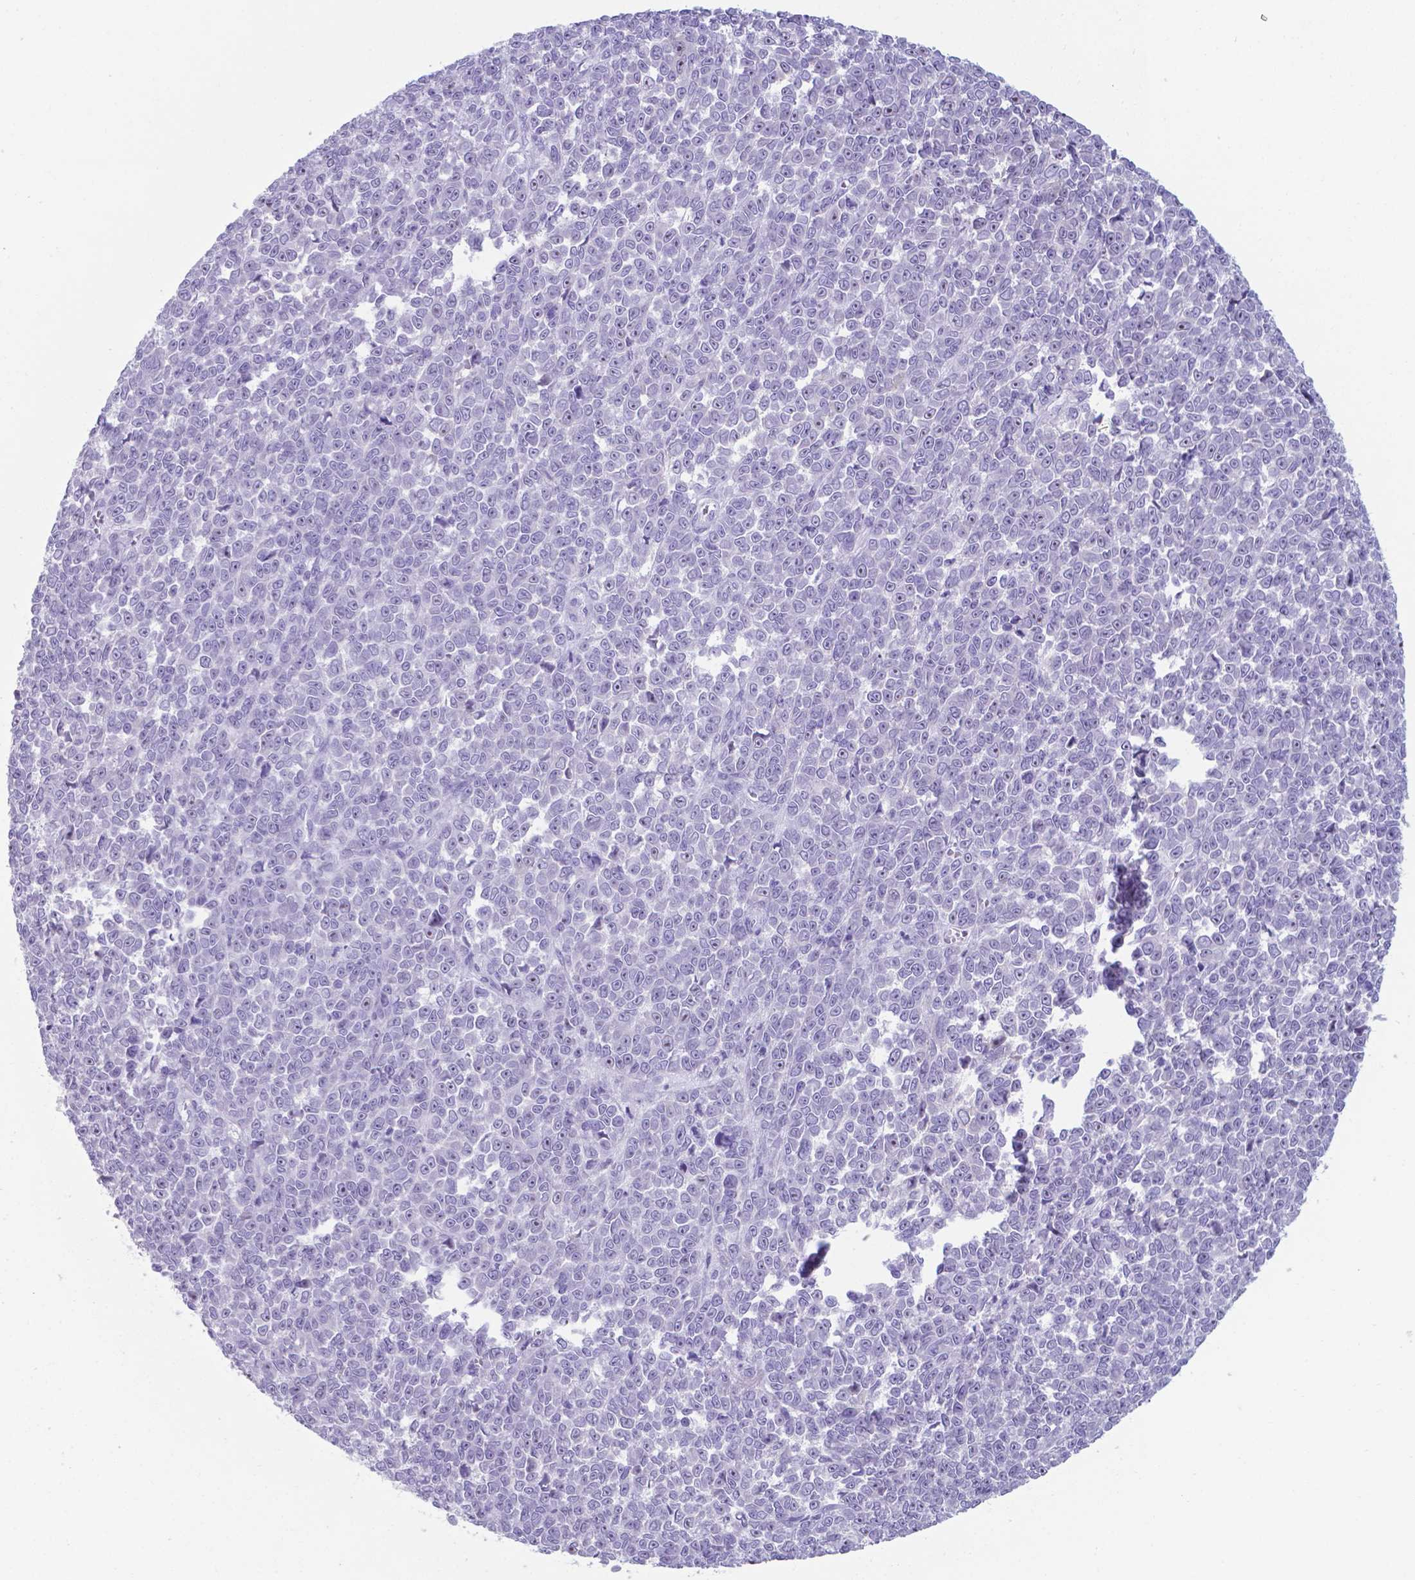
{"staining": {"intensity": "negative", "quantity": "none", "location": "none"}, "tissue": "melanoma", "cell_type": "Tumor cells", "image_type": "cancer", "snomed": [{"axis": "morphology", "description": "Malignant melanoma, NOS"}, {"axis": "topography", "description": "Skin"}], "caption": "Melanoma was stained to show a protein in brown. There is no significant staining in tumor cells.", "gene": "AP5B1", "patient": {"sex": "female", "age": 95}}